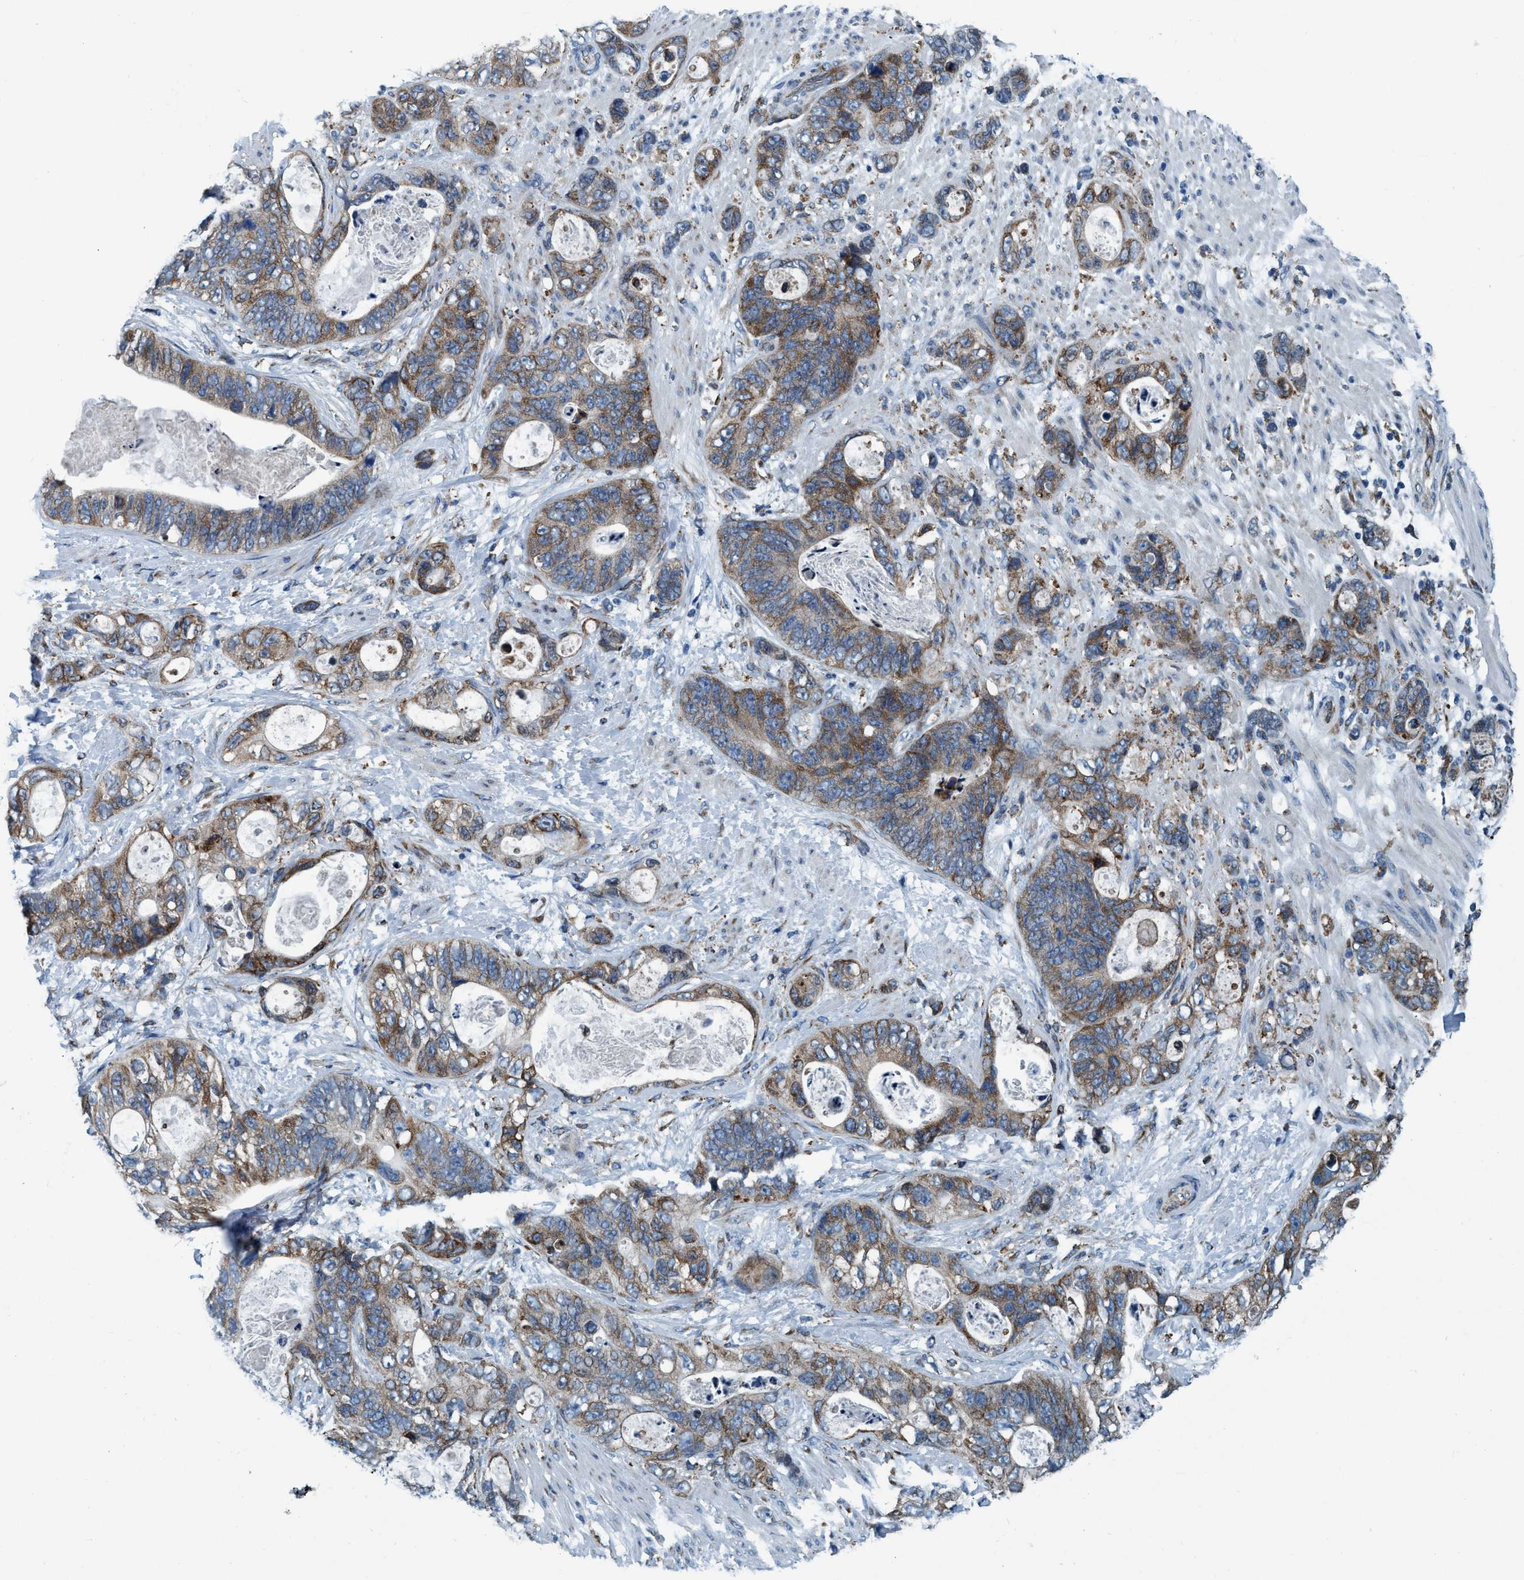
{"staining": {"intensity": "weak", "quantity": ">75%", "location": "cytoplasmic/membranous"}, "tissue": "stomach cancer", "cell_type": "Tumor cells", "image_type": "cancer", "snomed": [{"axis": "morphology", "description": "Normal tissue, NOS"}, {"axis": "morphology", "description": "Adenocarcinoma, NOS"}, {"axis": "topography", "description": "Stomach"}], "caption": "DAB immunohistochemical staining of adenocarcinoma (stomach) demonstrates weak cytoplasmic/membranous protein expression in approximately >75% of tumor cells.", "gene": "ARMC9", "patient": {"sex": "female", "age": 89}}